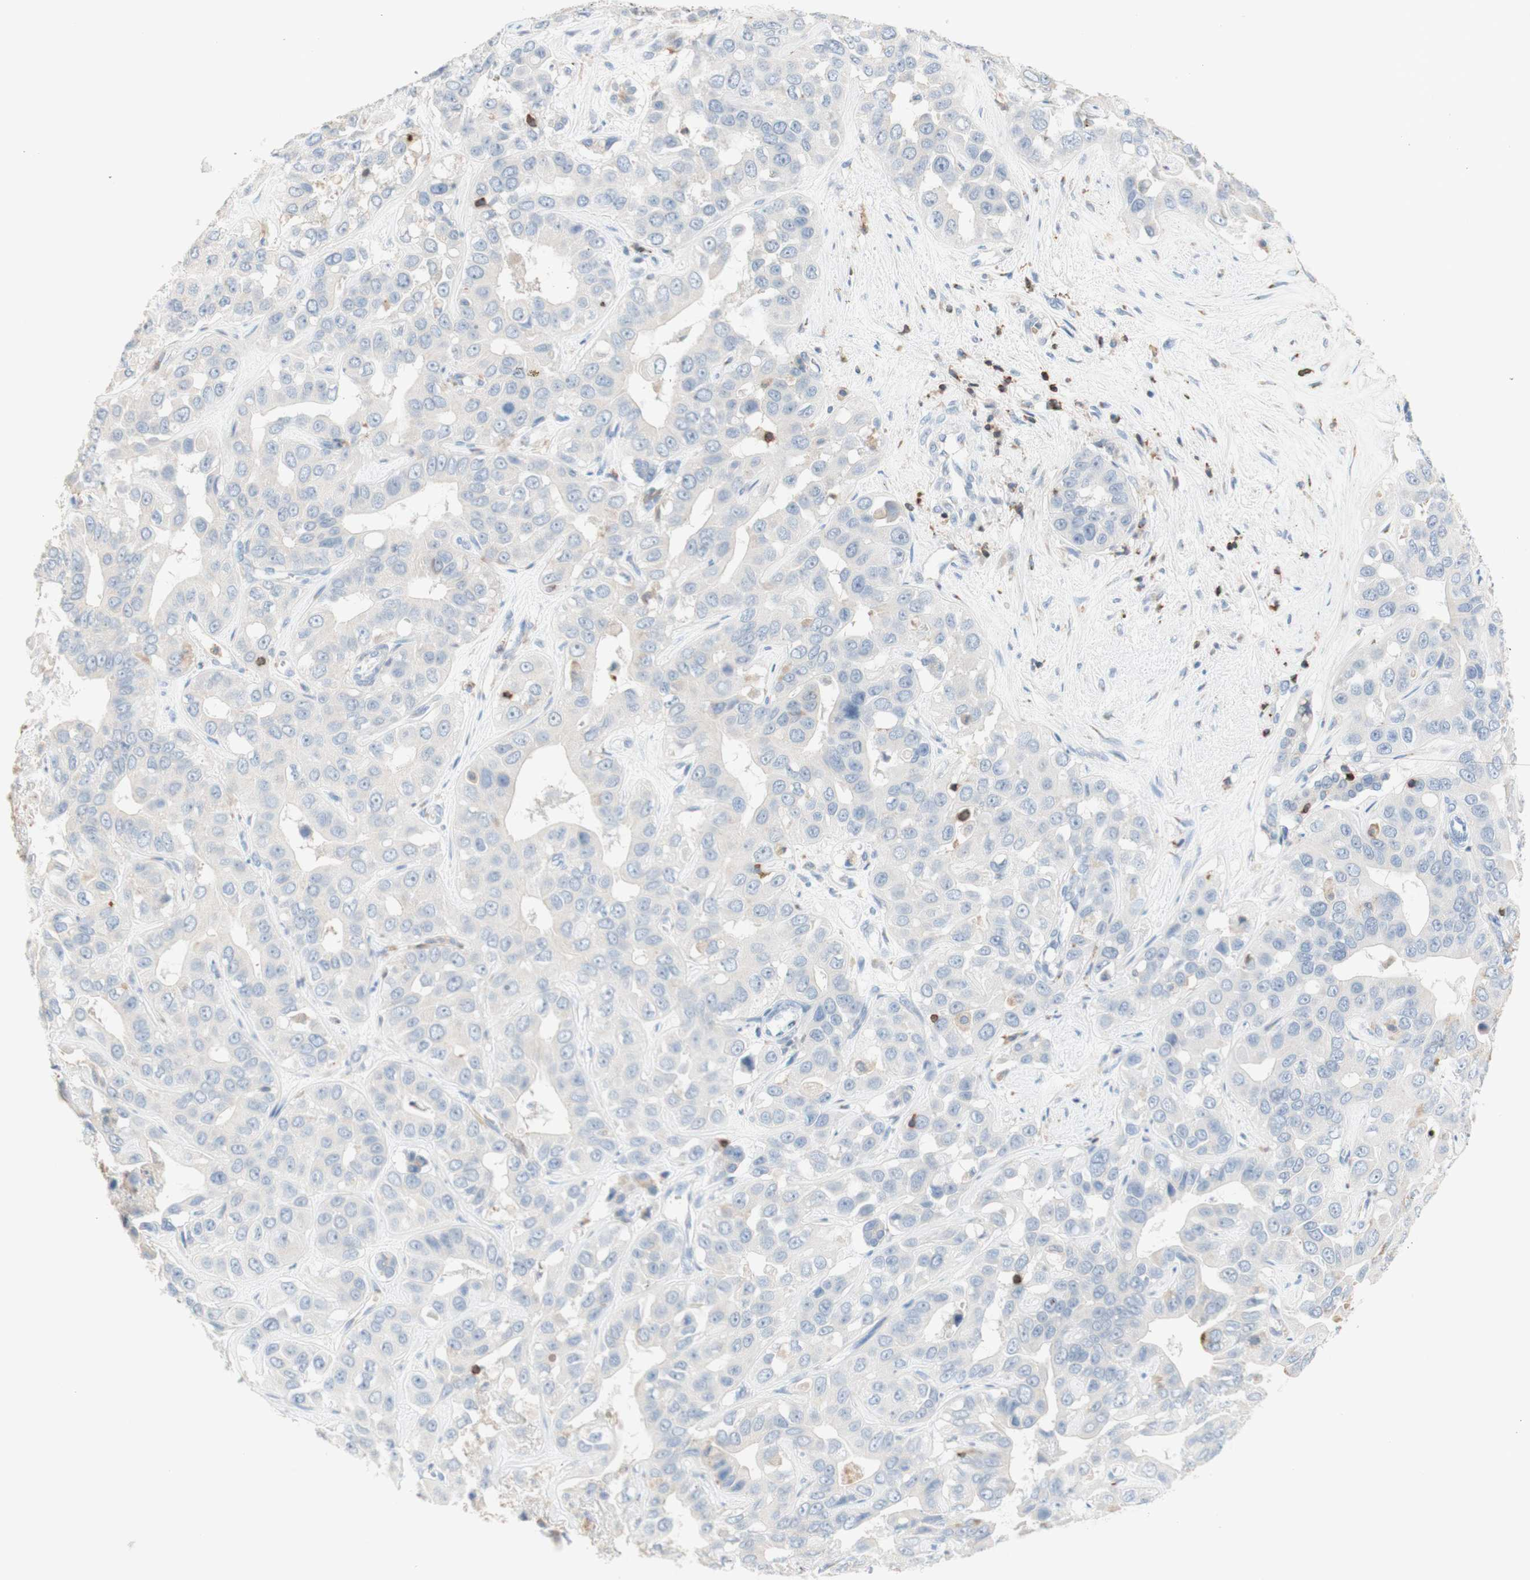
{"staining": {"intensity": "negative", "quantity": "none", "location": "none"}, "tissue": "liver cancer", "cell_type": "Tumor cells", "image_type": "cancer", "snomed": [{"axis": "morphology", "description": "Cholangiocarcinoma"}, {"axis": "topography", "description": "Liver"}], "caption": "A high-resolution histopathology image shows IHC staining of liver cancer (cholangiocarcinoma), which displays no significant expression in tumor cells.", "gene": "SPINK6", "patient": {"sex": "female", "age": 52}}